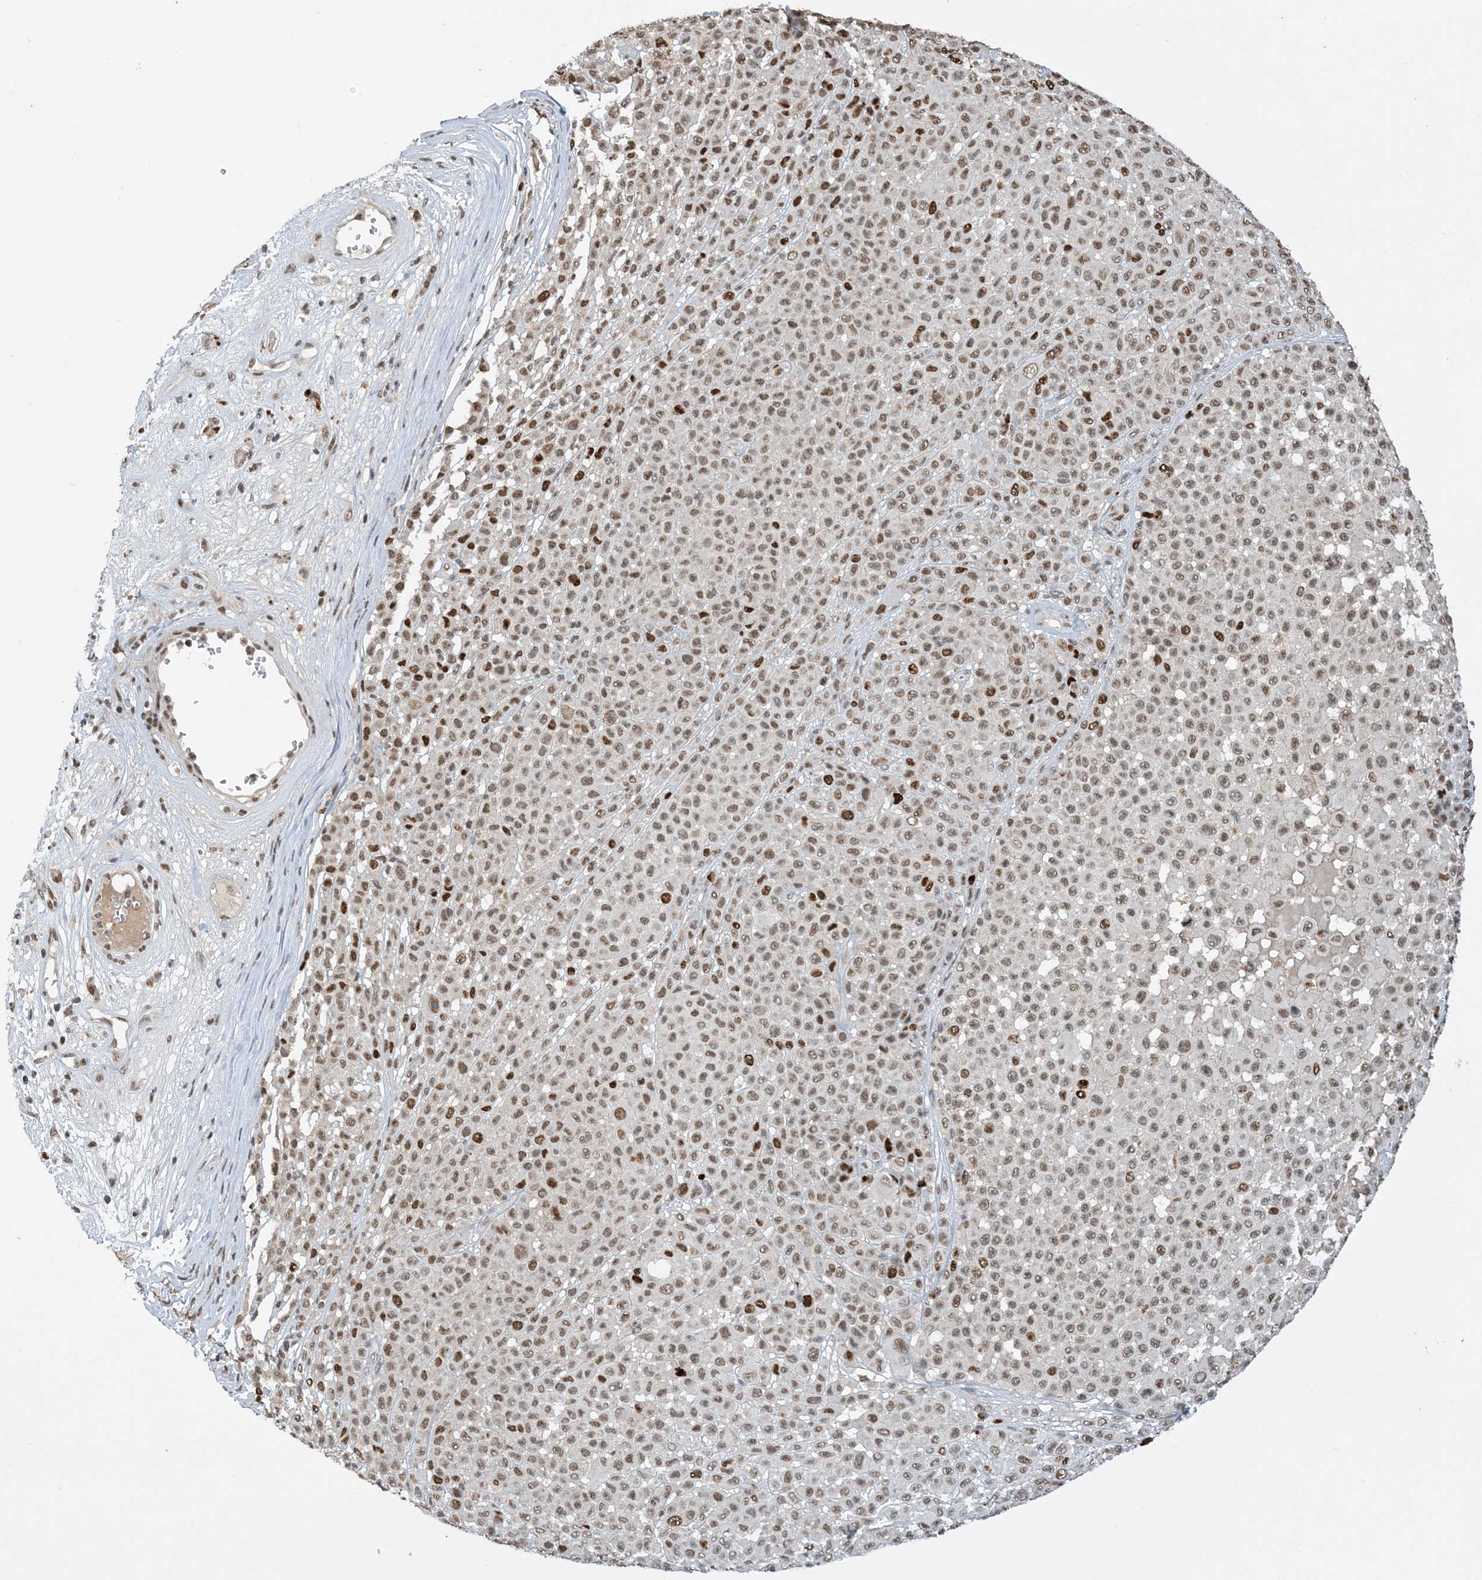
{"staining": {"intensity": "moderate", "quantity": ">75%", "location": "nuclear"}, "tissue": "melanoma", "cell_type": "Tumor cells", "image_type": "cancer", "snomed": [{"axis": "morphology", "description": "Malignant melanoma, NOS"}, {"axis": "topography", "description": "Skin"}], "caption": "IHC (DAB (3,3'-diaminobenzidine)) staining of human melanoma demonstrates moderate nuclear protein expression in approximately >75% of tumor cells.", "gene": "ACYP2", "patient": {"sex": "female", "age": 94}}